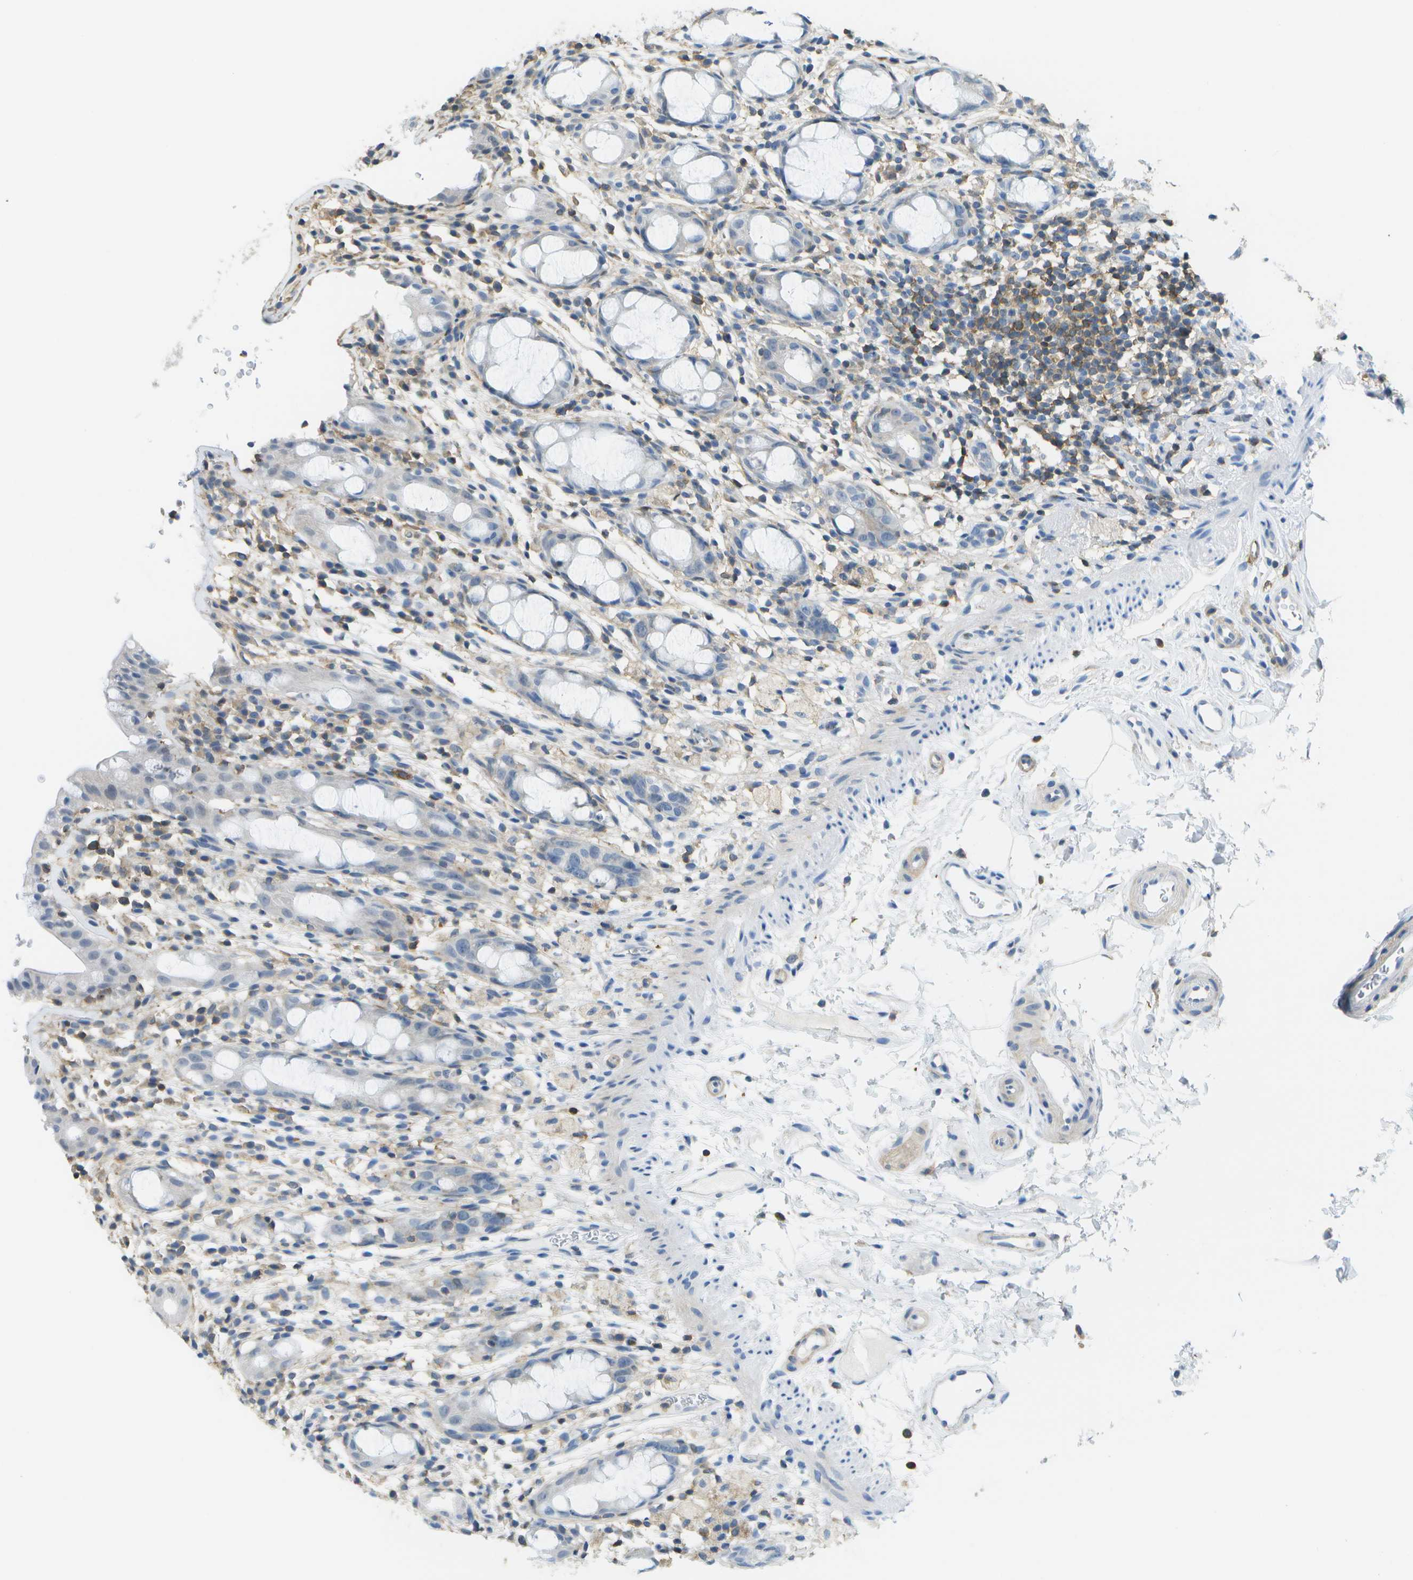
{"staining": {"intensity": "negative", "quantity": "none", "location": "none"}, "tissue": "rectum", "cell_type": "Glandular cells", "image_type": "normal", "snomed": [{"axis": "morphology", "description": "Normal tissue, NOS"}, {"axis": "topography", "description": "Rectum"}], "caption": "Immunohistochemistry image of benign rectum: rectum stained with DAB demonstrates no significant protein expression in glandular cells.", "gene": "RCSD1", "patient": {"sex": "male", "age": 44}}